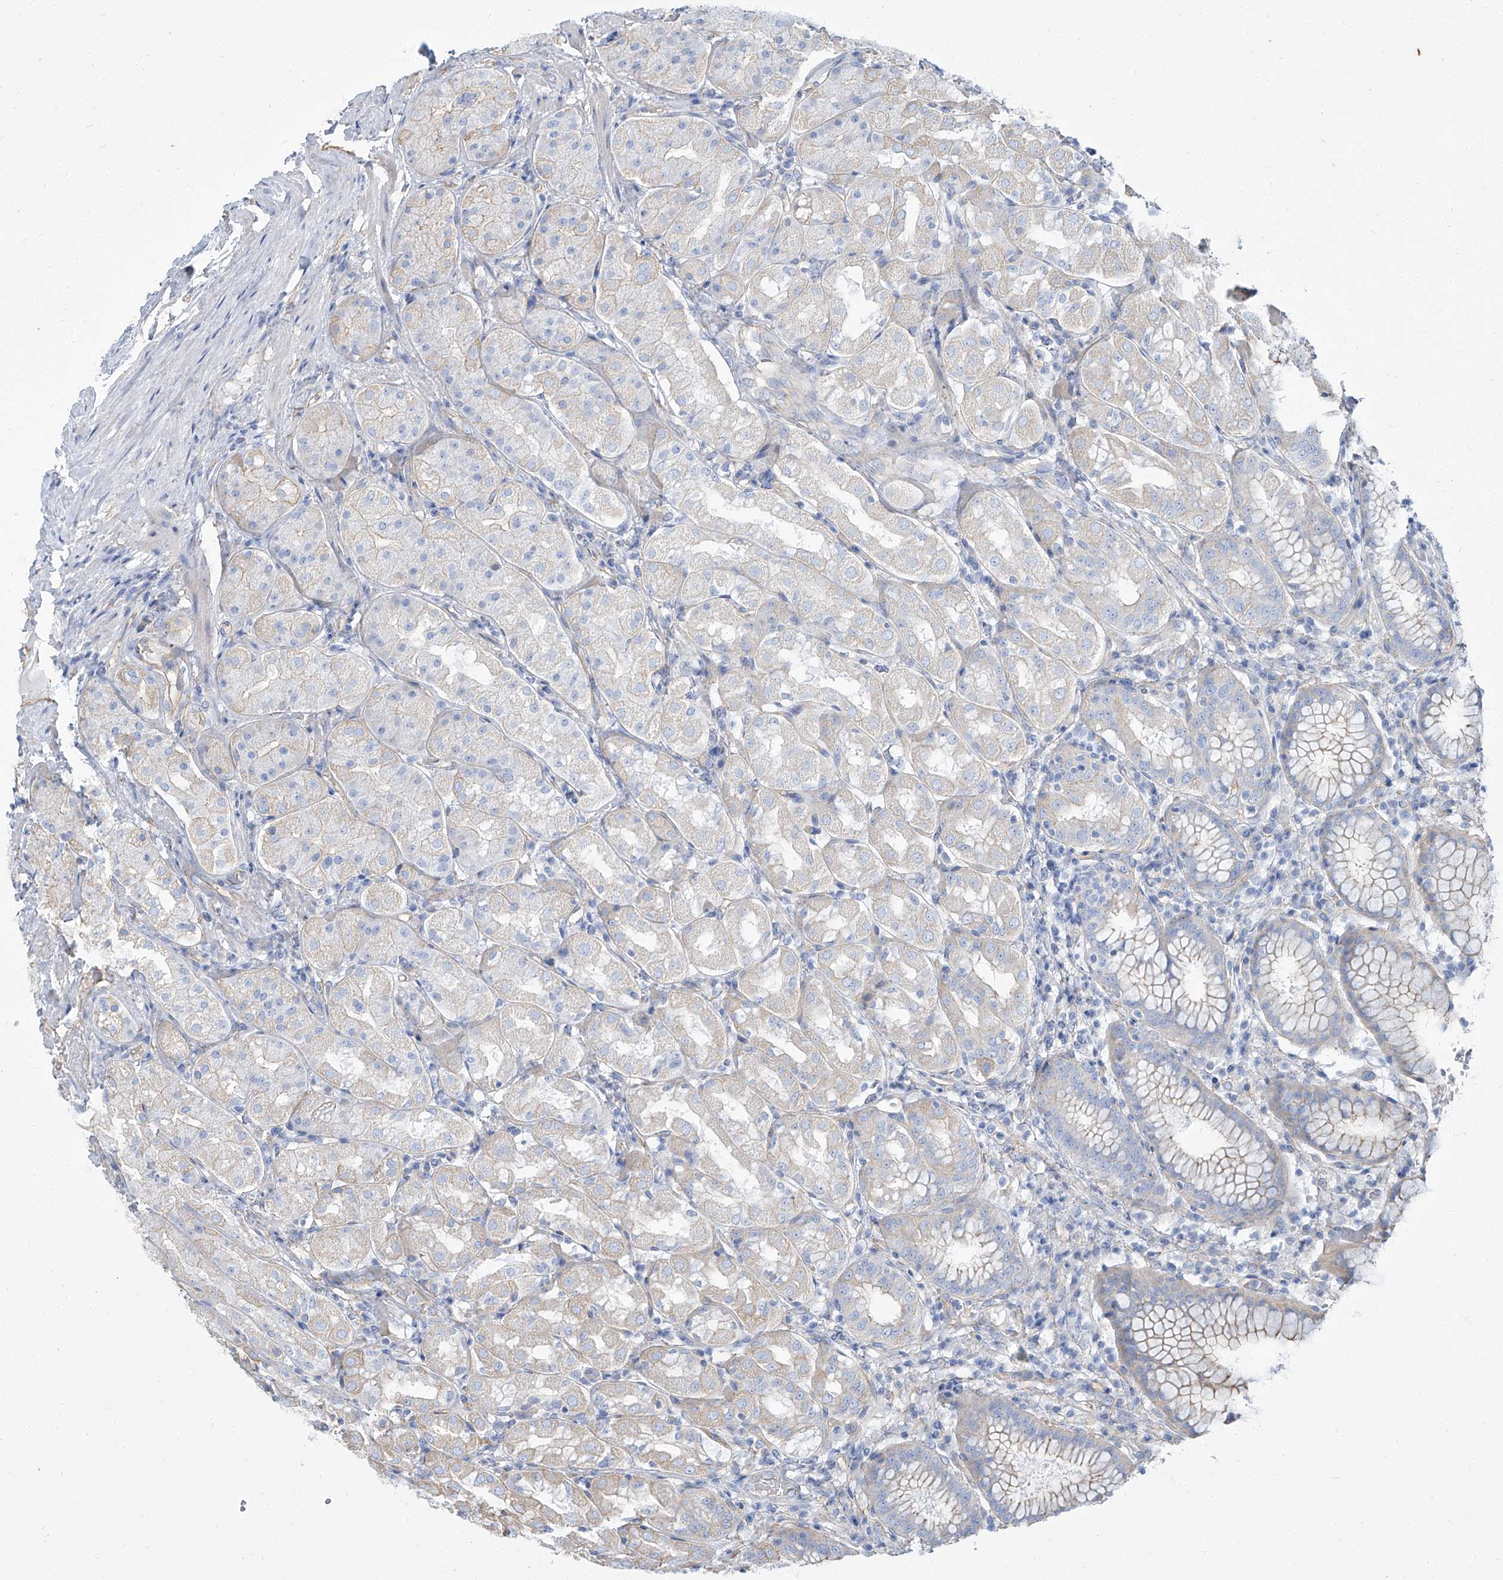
{"staining": {"intensity": "moderate", "quantity": "<25%", "location": "cytoplasmic/membranous"}, "tissue": "stomach", "cell_type": "Glandular cells", "image_type": "normal", "snomed": [{"axis": "morphology", "description": "Normal tissue, NOS"}, {"axis": "topography", "description": "Stomach"}, {"axis": "topography", "description": "Stomach, lower"}], "caption": "Immunohistochemical staining of normal human stomach exhibits <25% levels of moderate cytoplasmic/membranous protein expression in about <25% of glandular cells.", "gene": "TXLNB", "patient": {"sex": "female", "age": 56}}